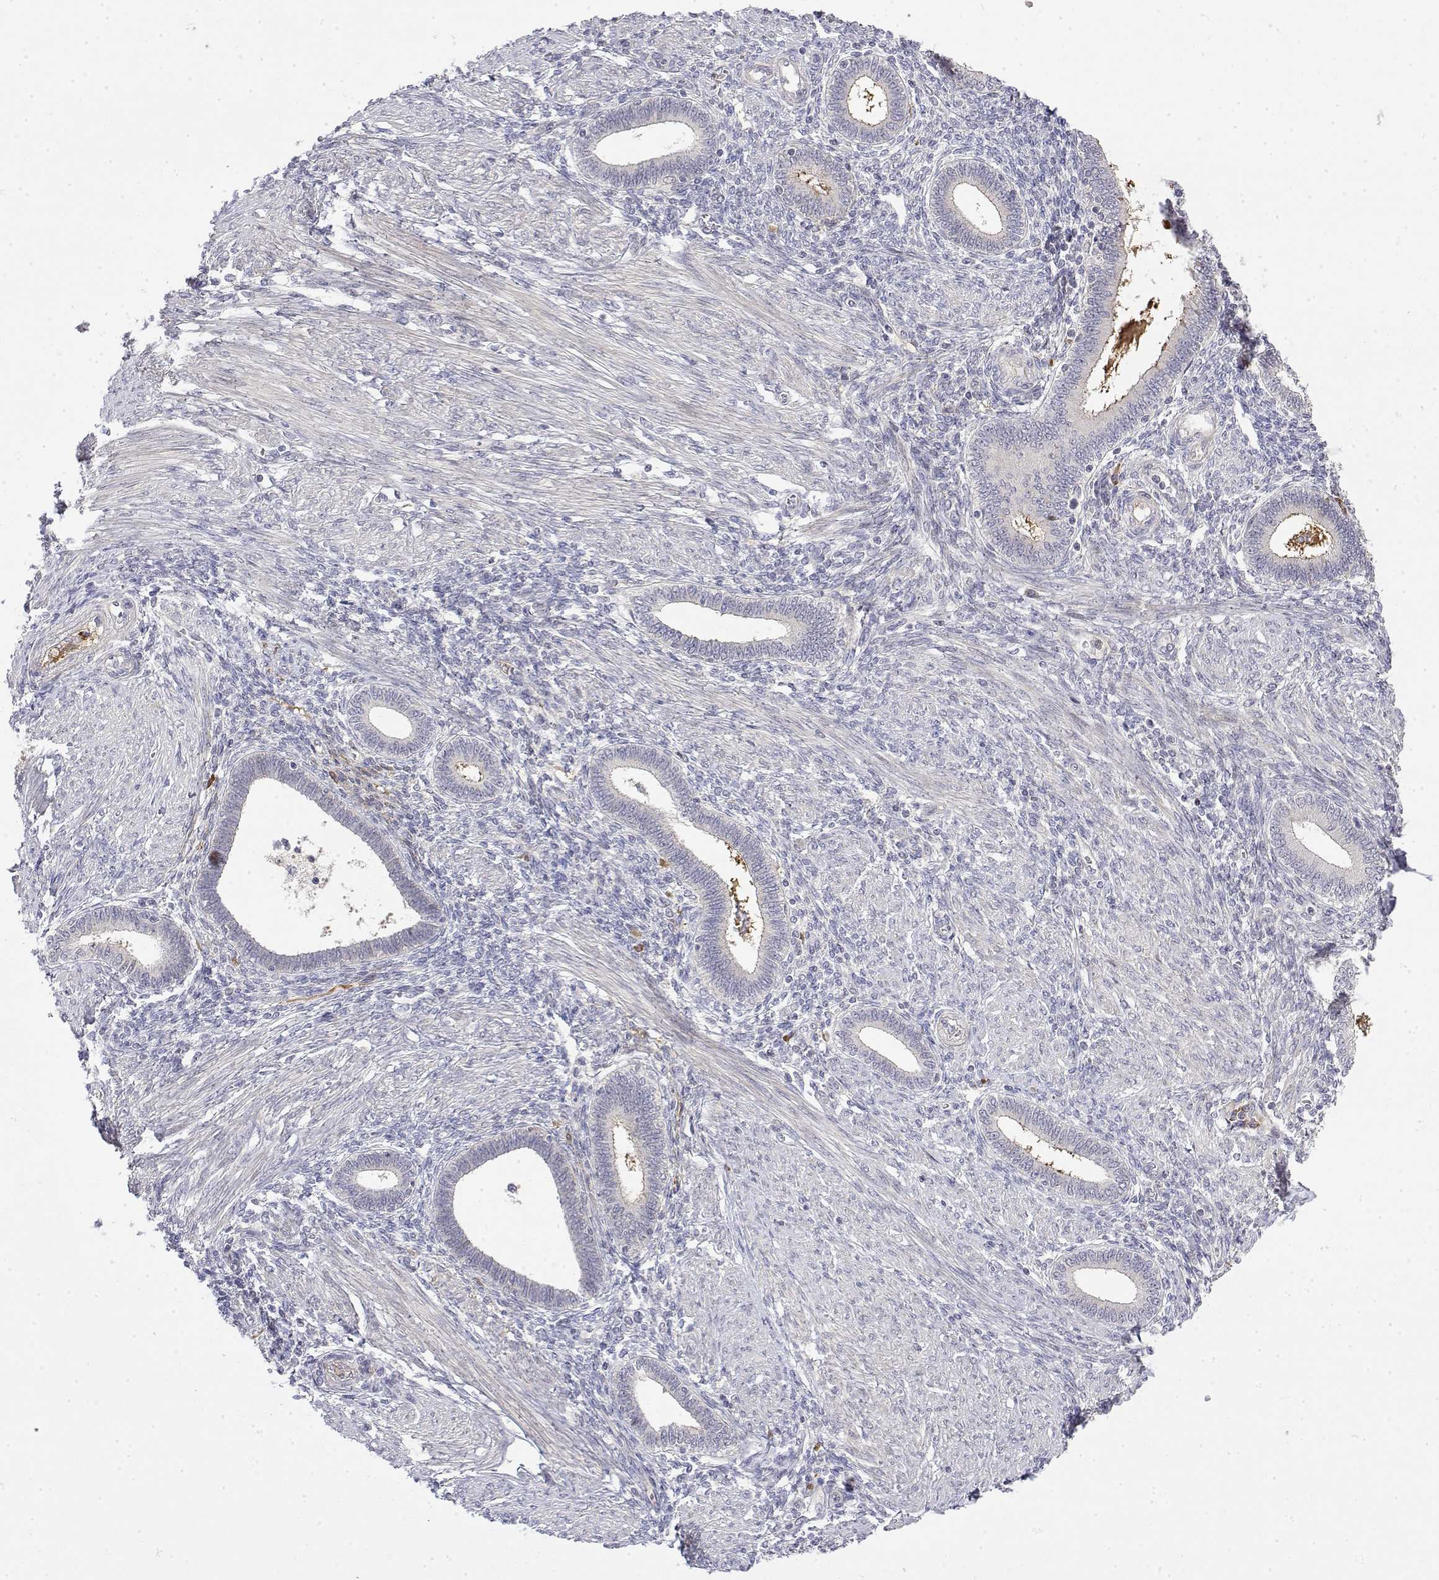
{"staining": {"intensity": "weak", "quantity": "<25%", "location": "cytoplasmic/membranous"}, "tissue": "endometrium", "cell_type": "Cells in endometrial stroma", "image_type": "normal", "snomed": [{"axis": "morphology", "description": "Normal tissue, NOS"}, {"axis": "topography", "description": "Endometrium"}], "caption": "Immunohistochemistry (IHC) image of normal endometrium: human endometrium stained with DAB demonstrates no significant protein expression in cells in endometrial stroma.", "gene": "IGFBP4", "patient": {"sex": "female", "age": 42}}